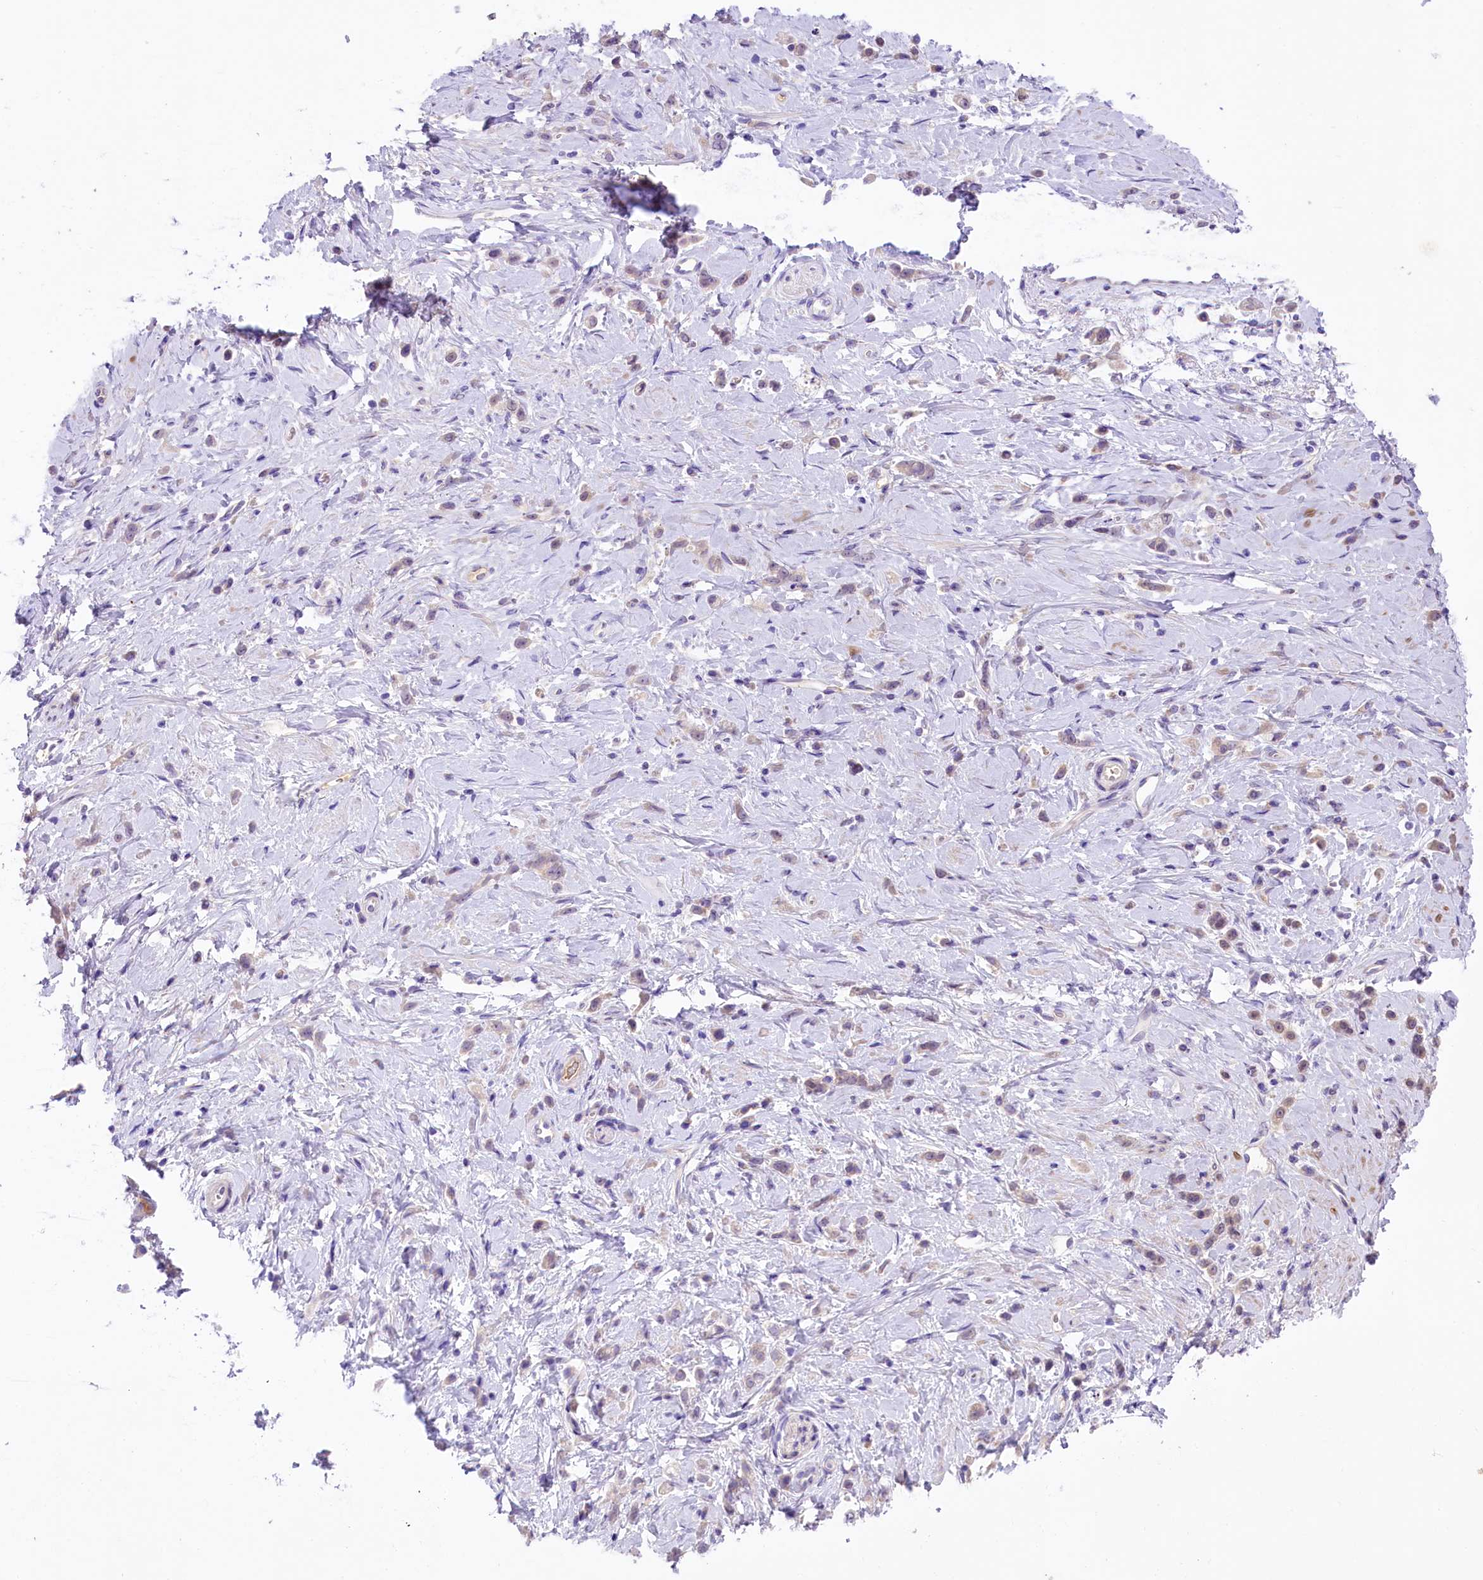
{"staining": {"intensity": "weak", "quantity": "<25%", "location": "cytoplasmic/membranous"}, "tissue": "stomach cancer", "cell_type": "Tumor cells", "image_type": "cancer", "snomed": [{"axis": "morphology", "description": "Adenocarcinoma, NOS"}, {"axis": "topography", "description": "Stomach"}], "caption": "IHC of adenocarcinoma (stomach) shows no staining in tumor cells. Brightfield microscopy of IHC stained with DAB (brown) and hematoxylin (blue), captured at high magnification.", "gene": "UBXN6", "patient": {"sex": "female", "age": 60}}